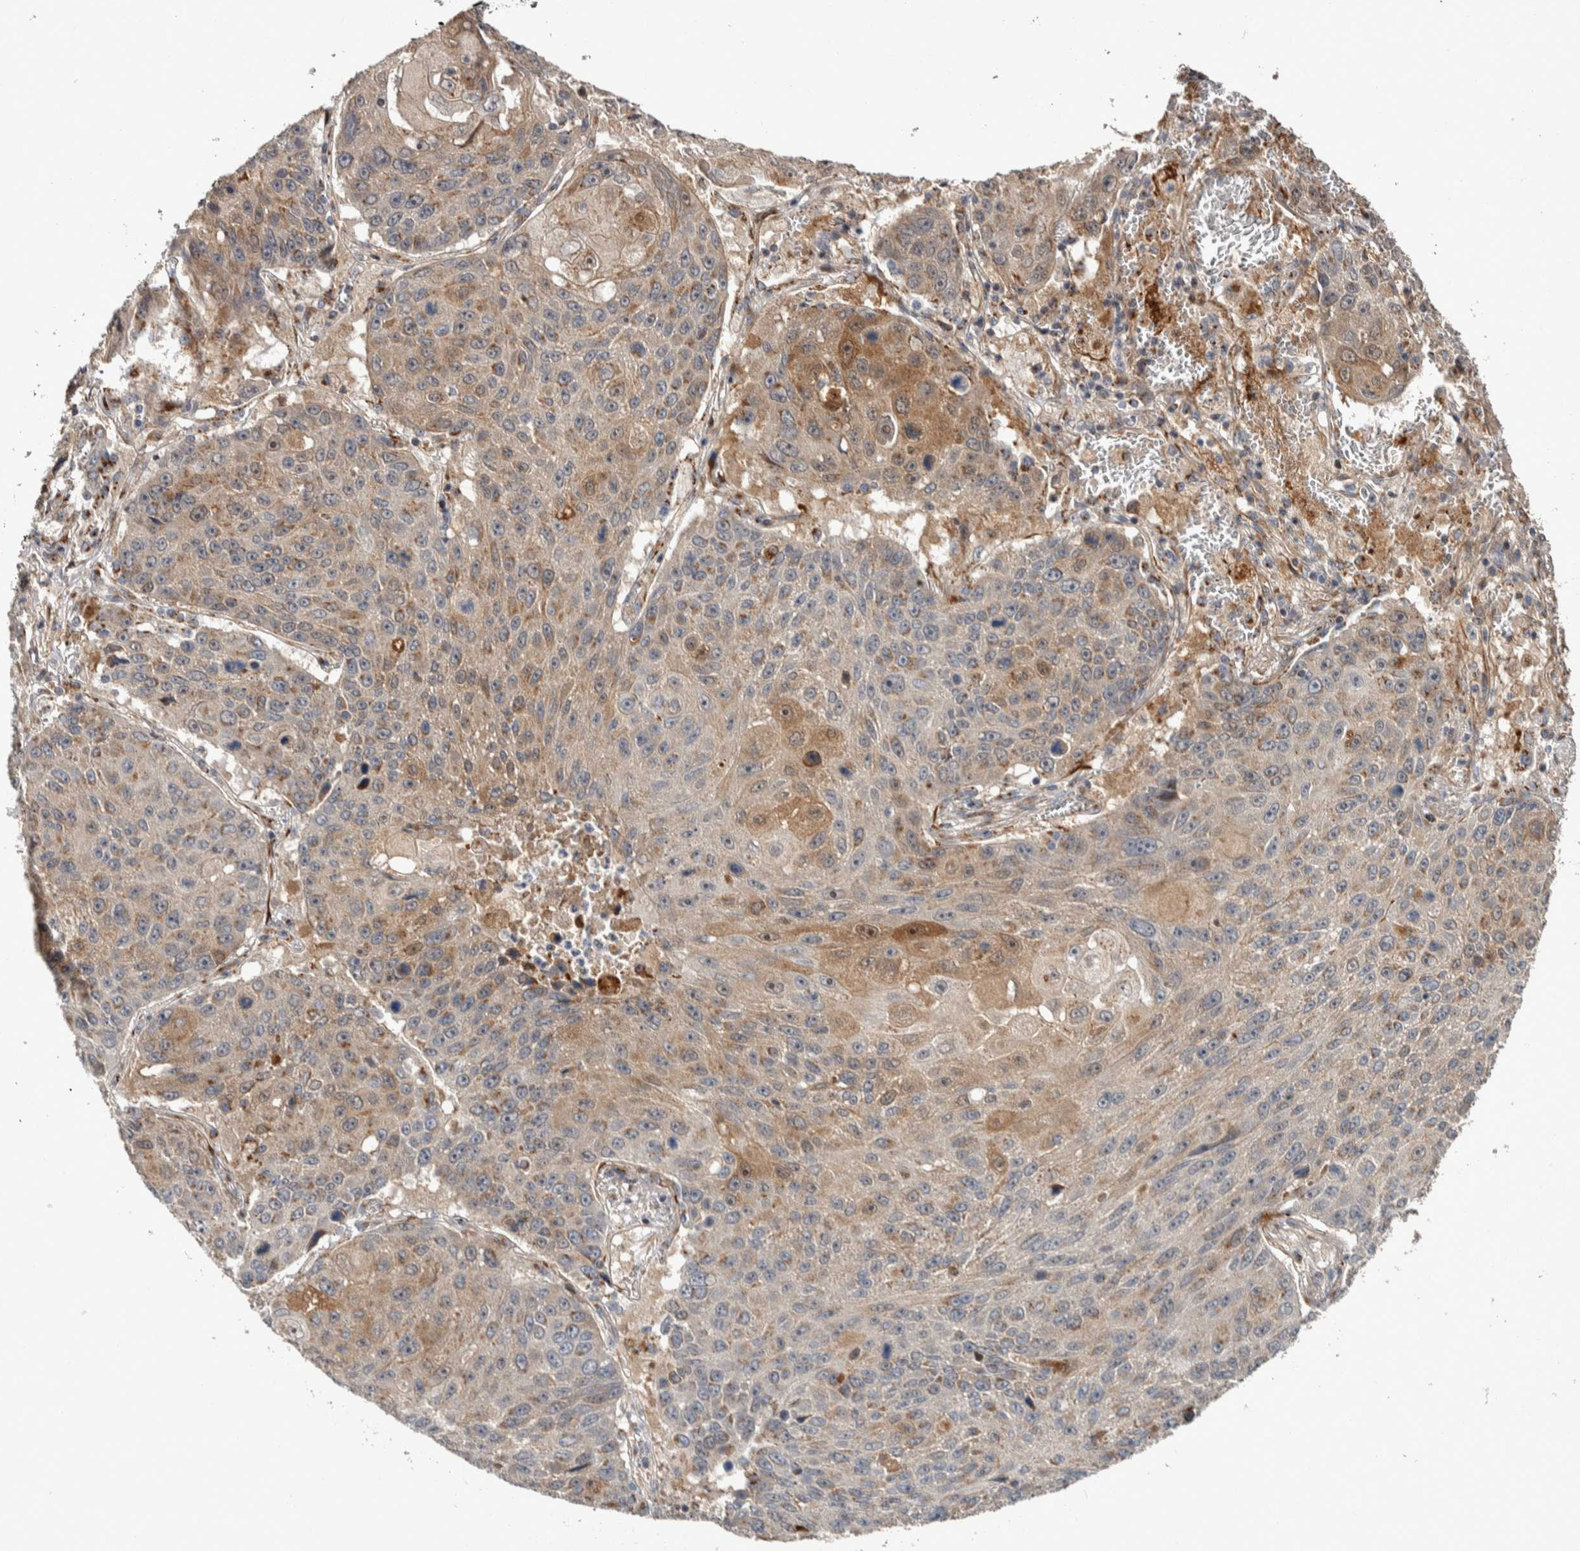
{"staining": {"intensity": "moderate", "quantity": "25%-75%", "location": "cytoplasmic/membranous"}, "tissue": "lung cancer", "cell_type": "Tumor cells", "image_type": "cancer", "snomed": [{"axis": "morphology", "description": "Squamous cell carcinoma, NOS"}, {"axis": "topography", "description": "Lung"}], "caption": "This image demonstrates lung squamous cell carcinoma stained with immunohistochemistry (IHC) to label a protein in brown. The cytoplasmic/membranous of tumor cells show moderate positivity for the protein. Nuclei are counter-stained blue.", "gene": "CANT1", "patient": {"sex": "male", "age": 61}}